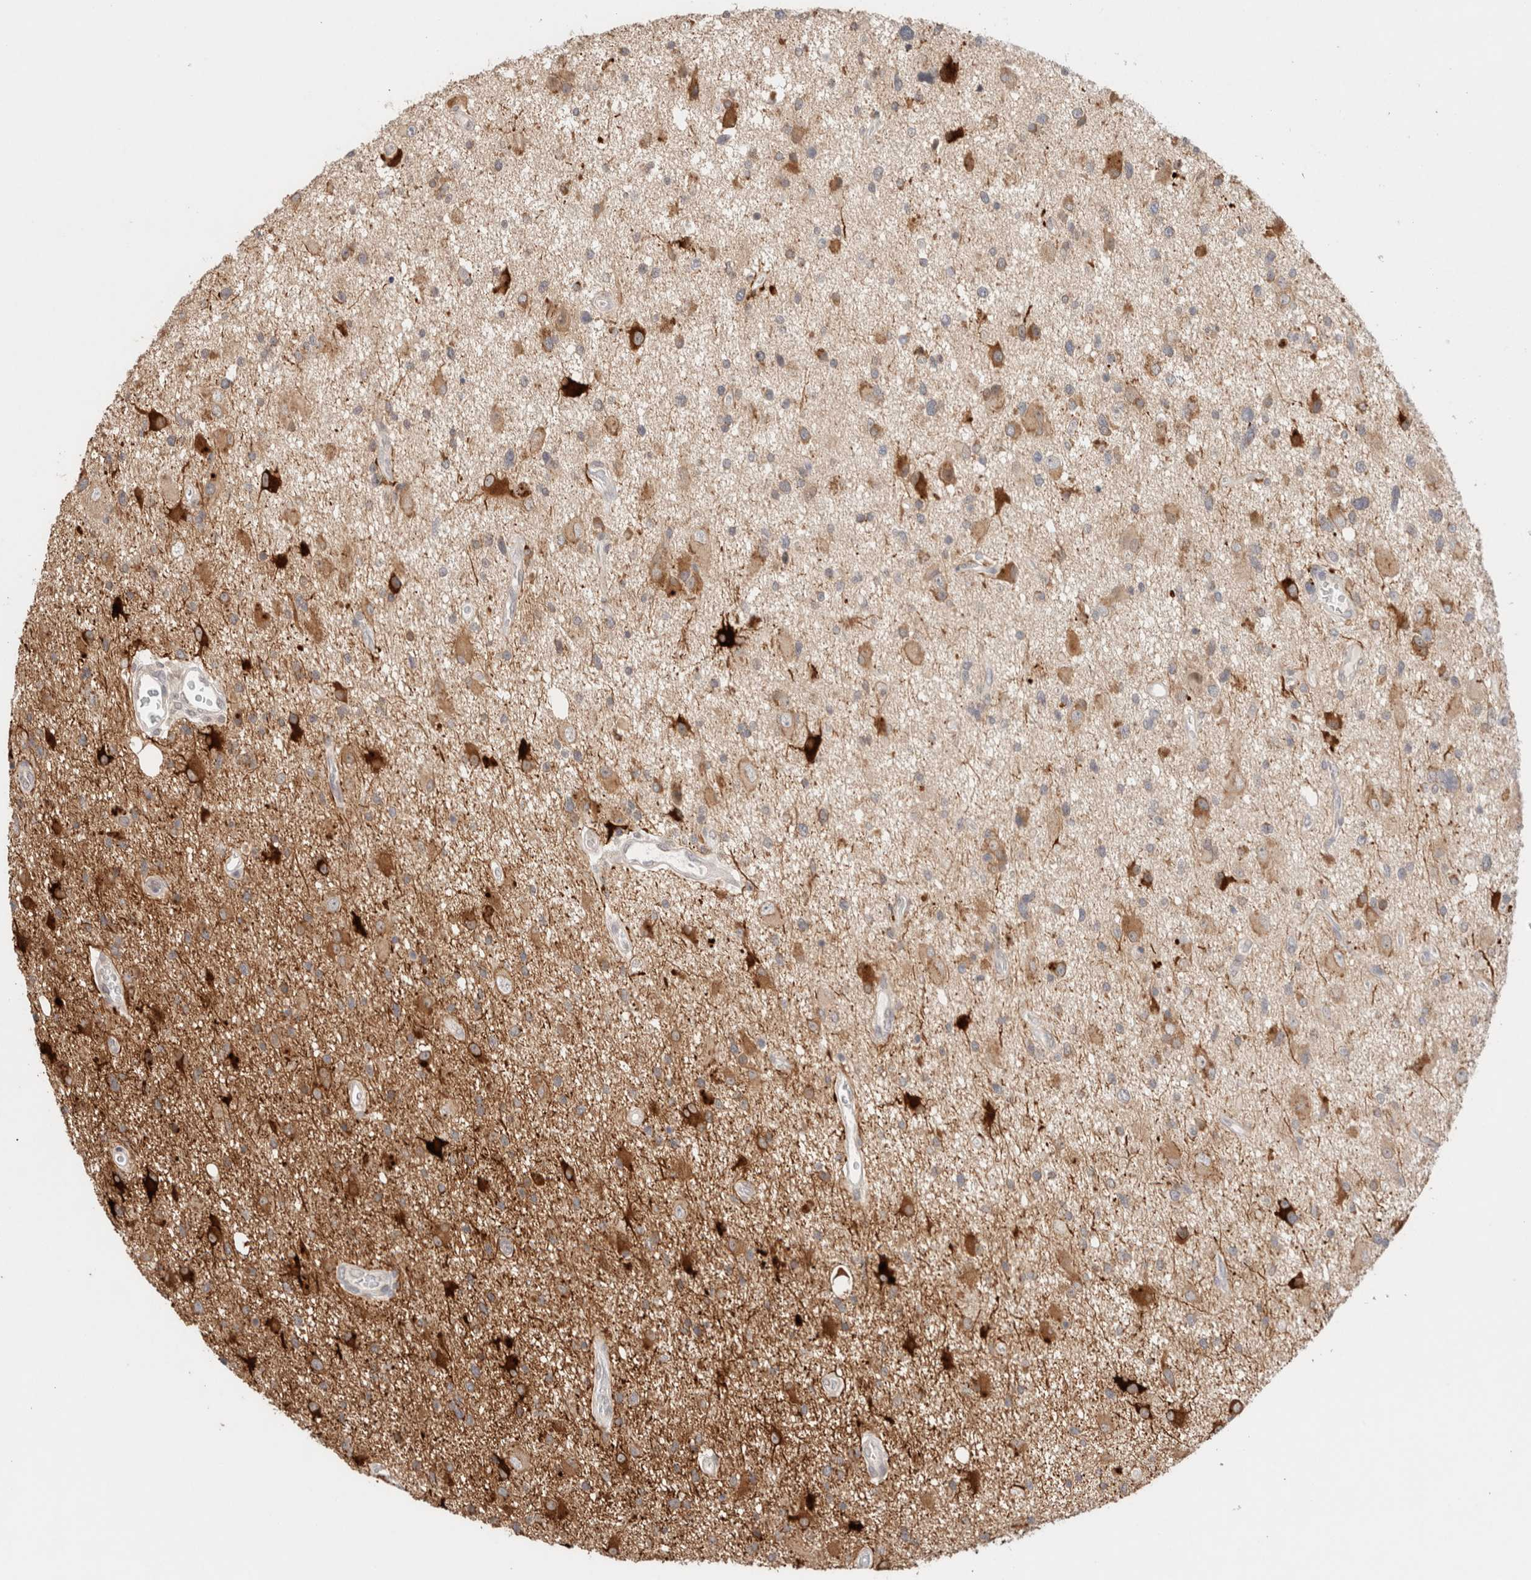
{"staining": {"intensity": "moderate", "quantity": "25%-75%", "location": "cytoplasmic/membranous"}, "tissue": "glioma", "cell_type": "Tumor cells", "image_type": "cancer", "snomed": [{"axis": "morphology", "description": "Glioma, malignant, High grade"}, {"axis": "topography", "description": "Brain"}], "caption": "Immunohistochemical staining of human malignant glioma (high-grade) displays moderate cytoplasmic/membranous protein positivity in approximately 25%-75% of tumor cells. (brown staining indicates protein expression, while blue staining denotes nuclei).", "gene": "ERI3", "patient": {"sex": "male", "age": 33}}